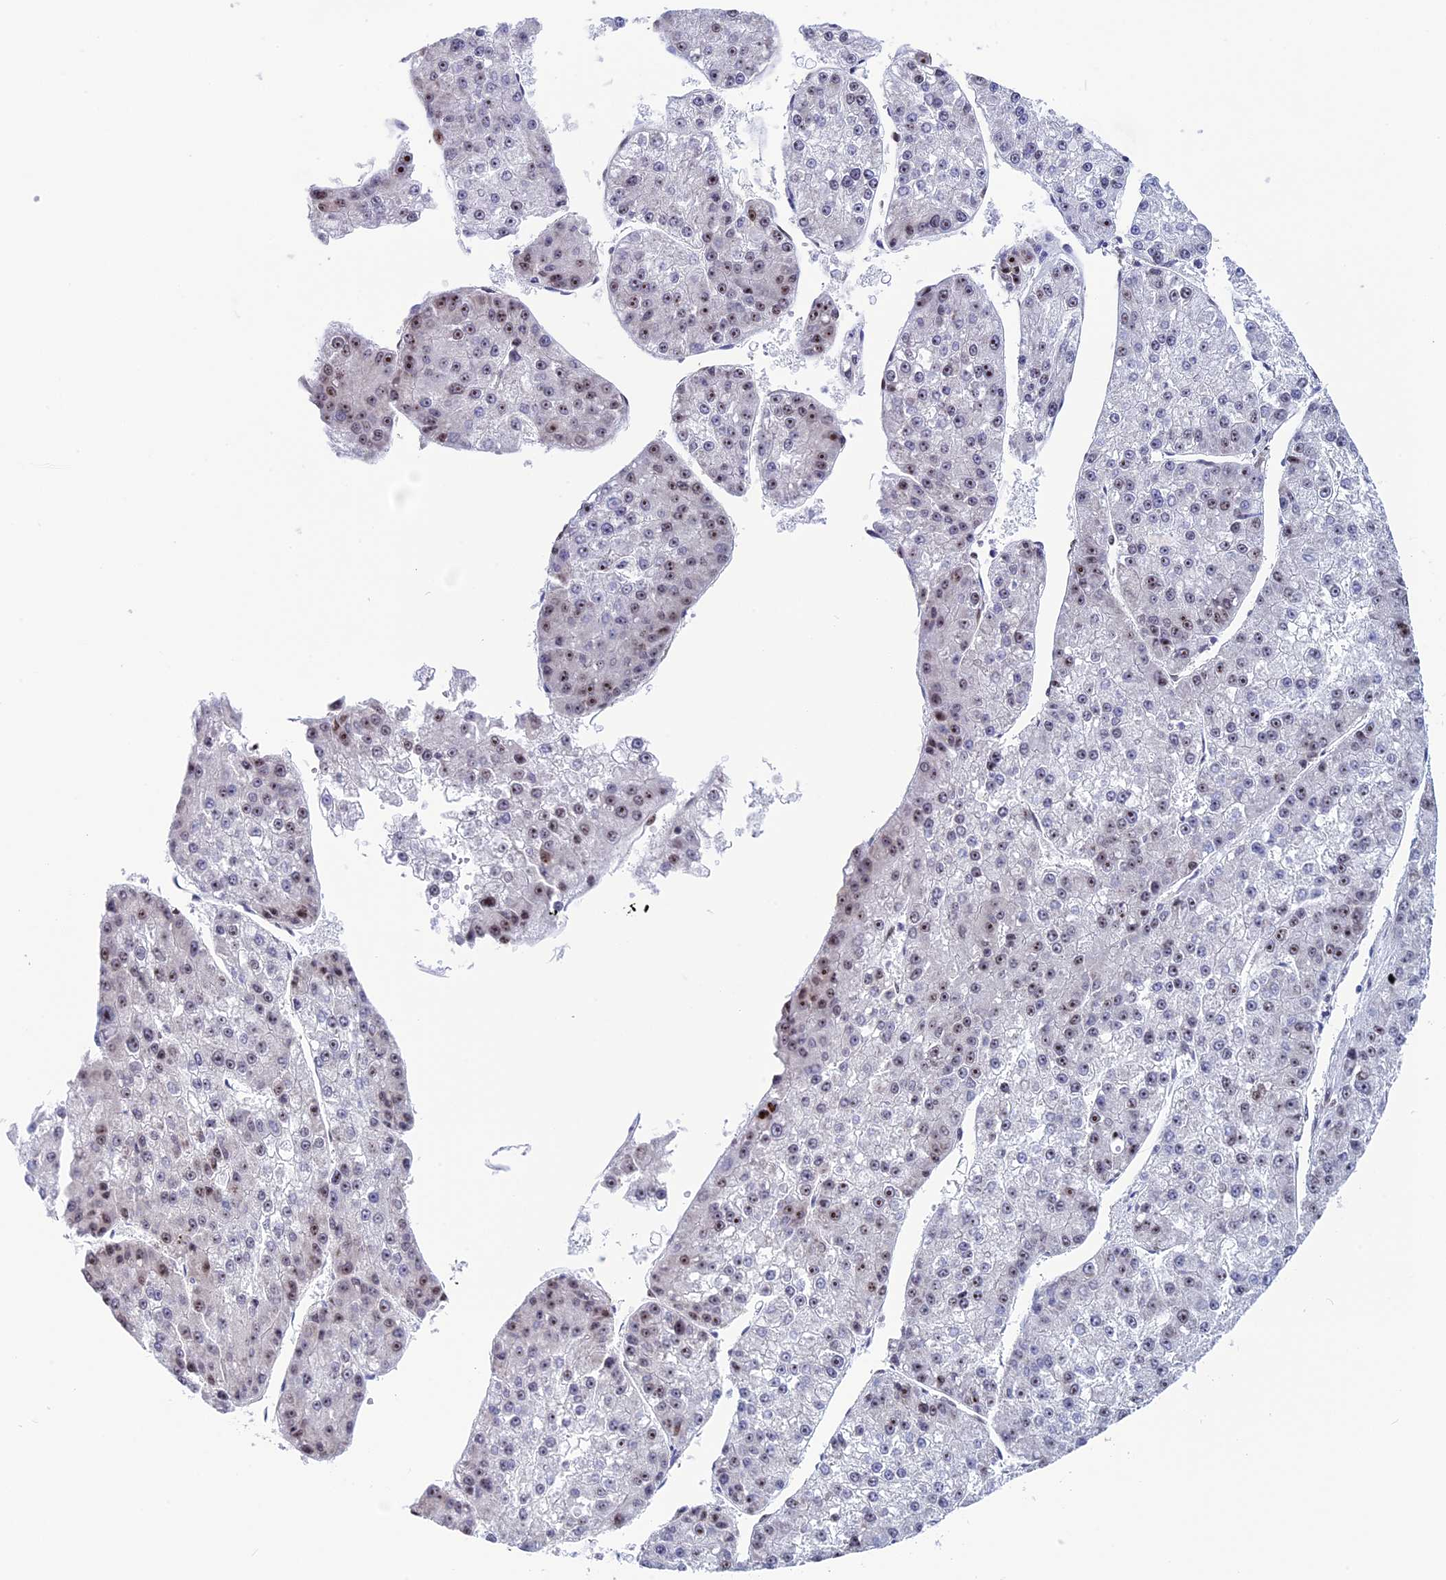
{"staining": {"intensity": "moderate", "quantity": "25%-75%", "location": "nuclear"}, "tissue": "liver cancer", "cell_type": "Tumor cells", "image_type": "cancer", "snomed": [{"axis": "morphology", "description": "Carcinoma, Hepatocellular, NOS"}, {"axis": "topography", "description": "Liver"}], "caption": "Hepatocellular carcinoma (liver) stained with IHC demonstrates moderate nuclear expression in about 25%-75% of tumor cells.", "gene": "CCDC86", "patient": {"sex": "female", "age": 73}}